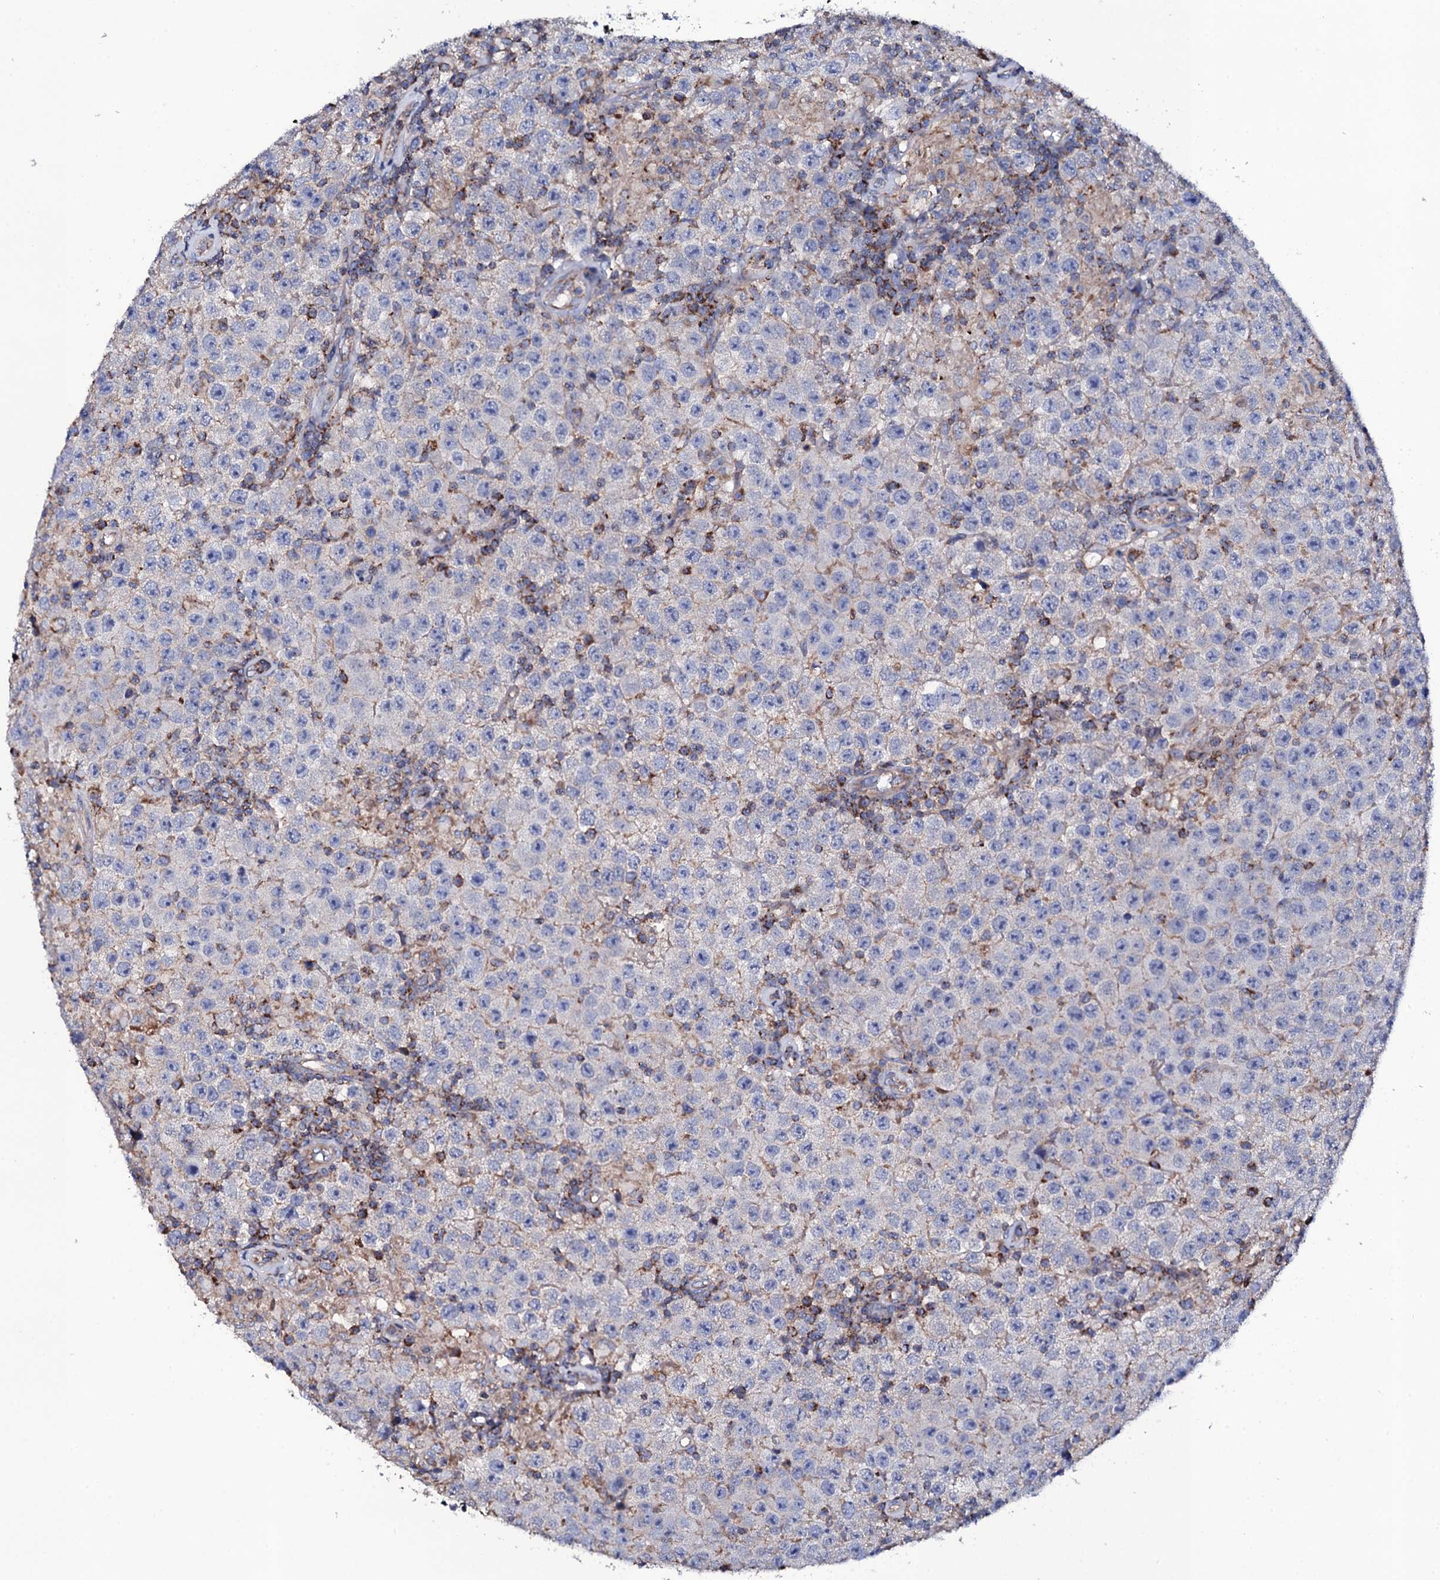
{"staining": {"intensity": "negative", "quantity": "none", "location": "none"}, "tissue": "testis cancer", "cell_type": "Tumor cells", "image_type": "cancer", "snomed": [{"axis": "morphology", "description": "Normal tissue, NOS"}, {"axis": "morphology", "description": "Urothelial carcinoma, High grade"}, {"axis": "morphology", "description": "Seminoma, NOS"}, {"axis": "morphology", "description": "Carcinoma, Embryonal, NOS"}, {"axis": "topography", "description": "Urinary bladder"}, {"axis": "topography", "description": "Testis"}], "caption": "Testis cancer stained for a protein using immunohistochemistry (IHC) reveals no positivity tumor cells.", "gene": "TCAF2", "patient": {"sex": "male", "age": 41}}